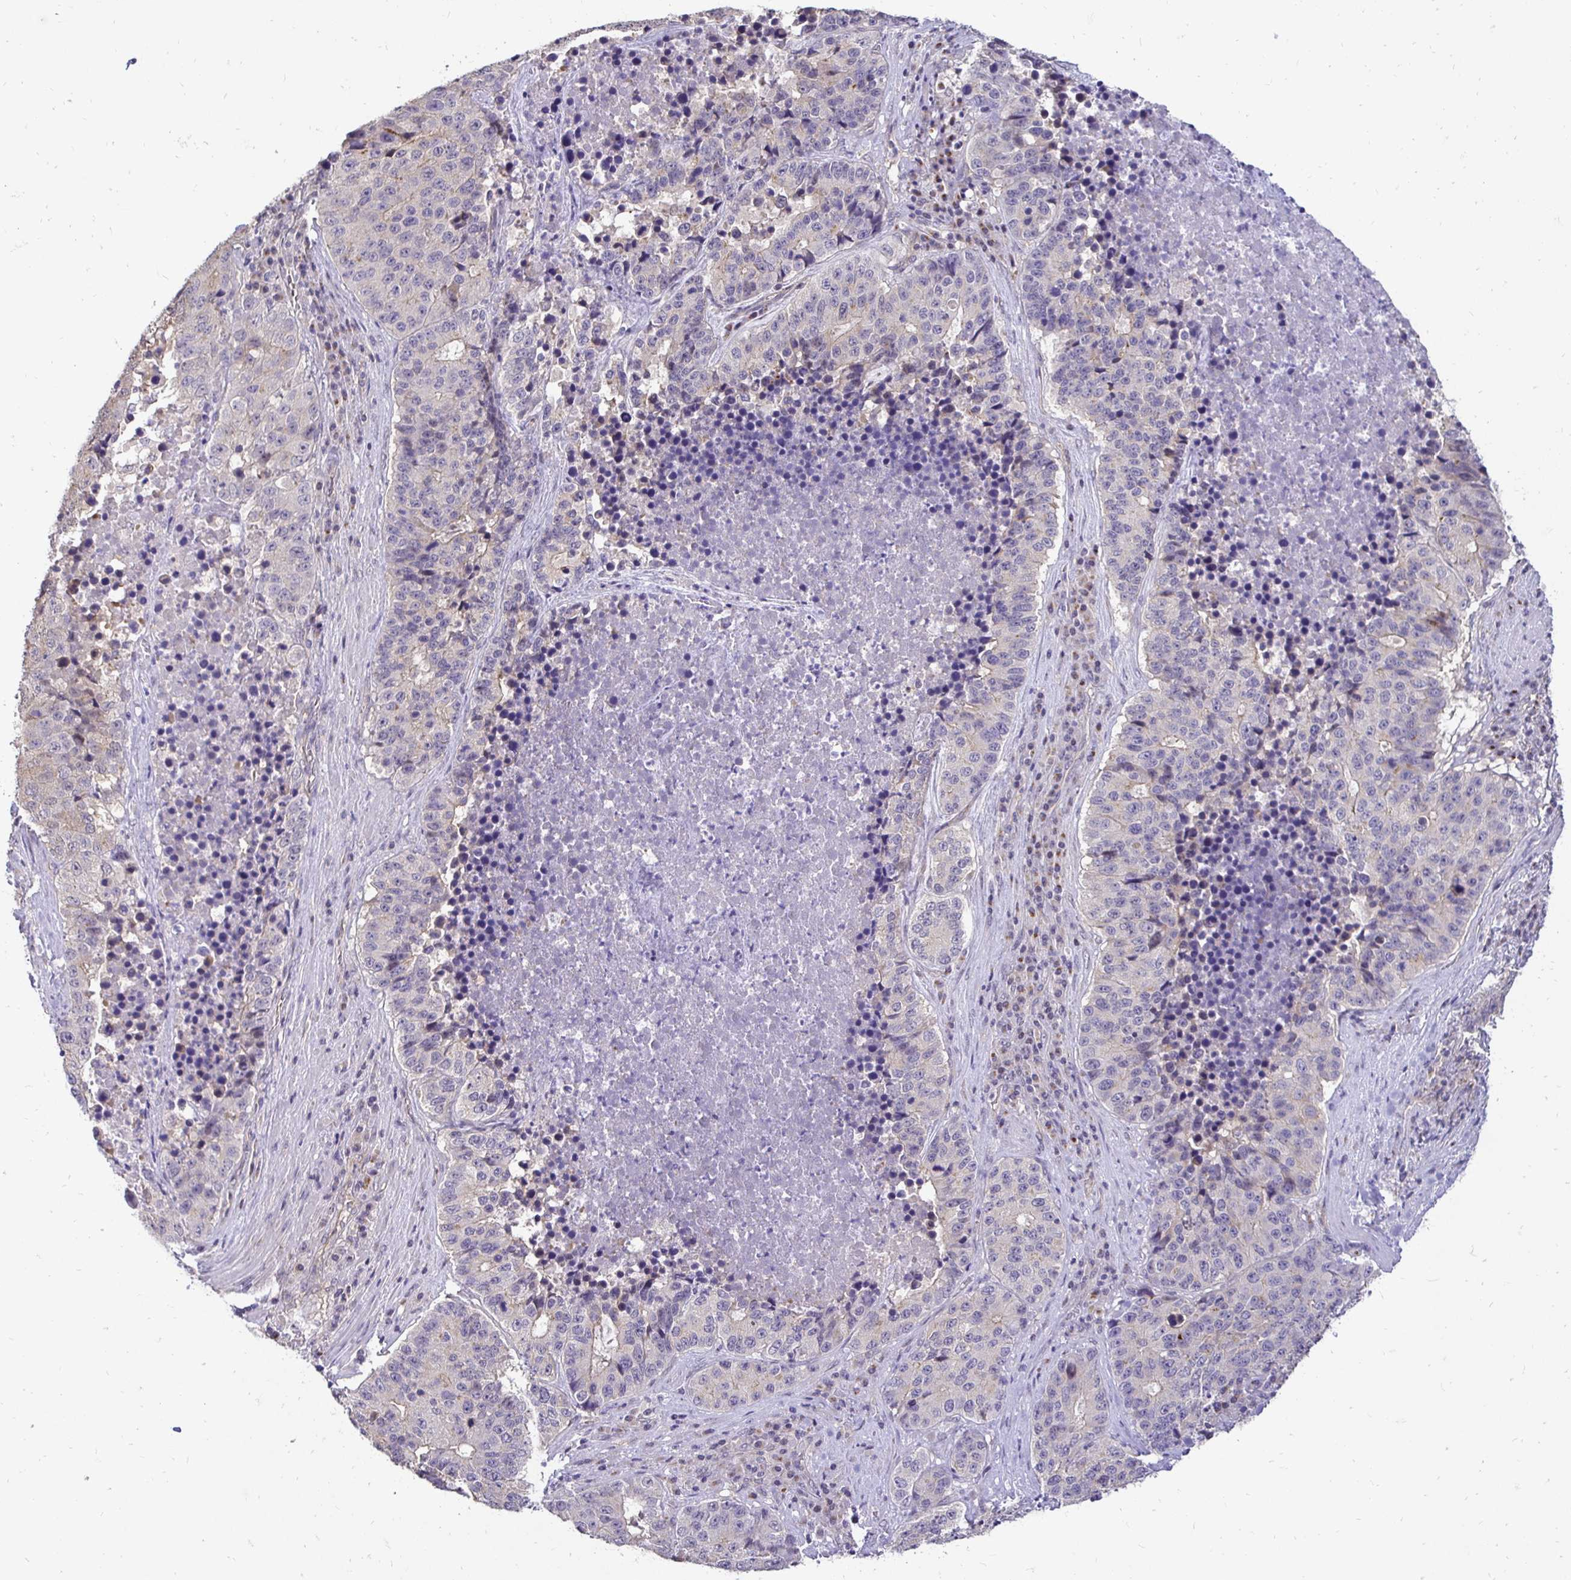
{"staining": {"intensity": "negative", "quantity": "none", "location": "none"}, "tissue": "stomach cancer", "cell_type": "Tumor cells", "image_type": "cancer", "snomed": [{"axis": "morphology", "description": "Adenocarcinoma, NOS"}, {"axis": "topography", "description": "Stomach"}], "caption": "DAB (3,3'-diaminobenzidine) immunohistochemical staining of stomach cancer reveals no significant positivity in tumor cells.", "gene": "SLC9A1", "patient": {"sex": "male", "age": 71}}